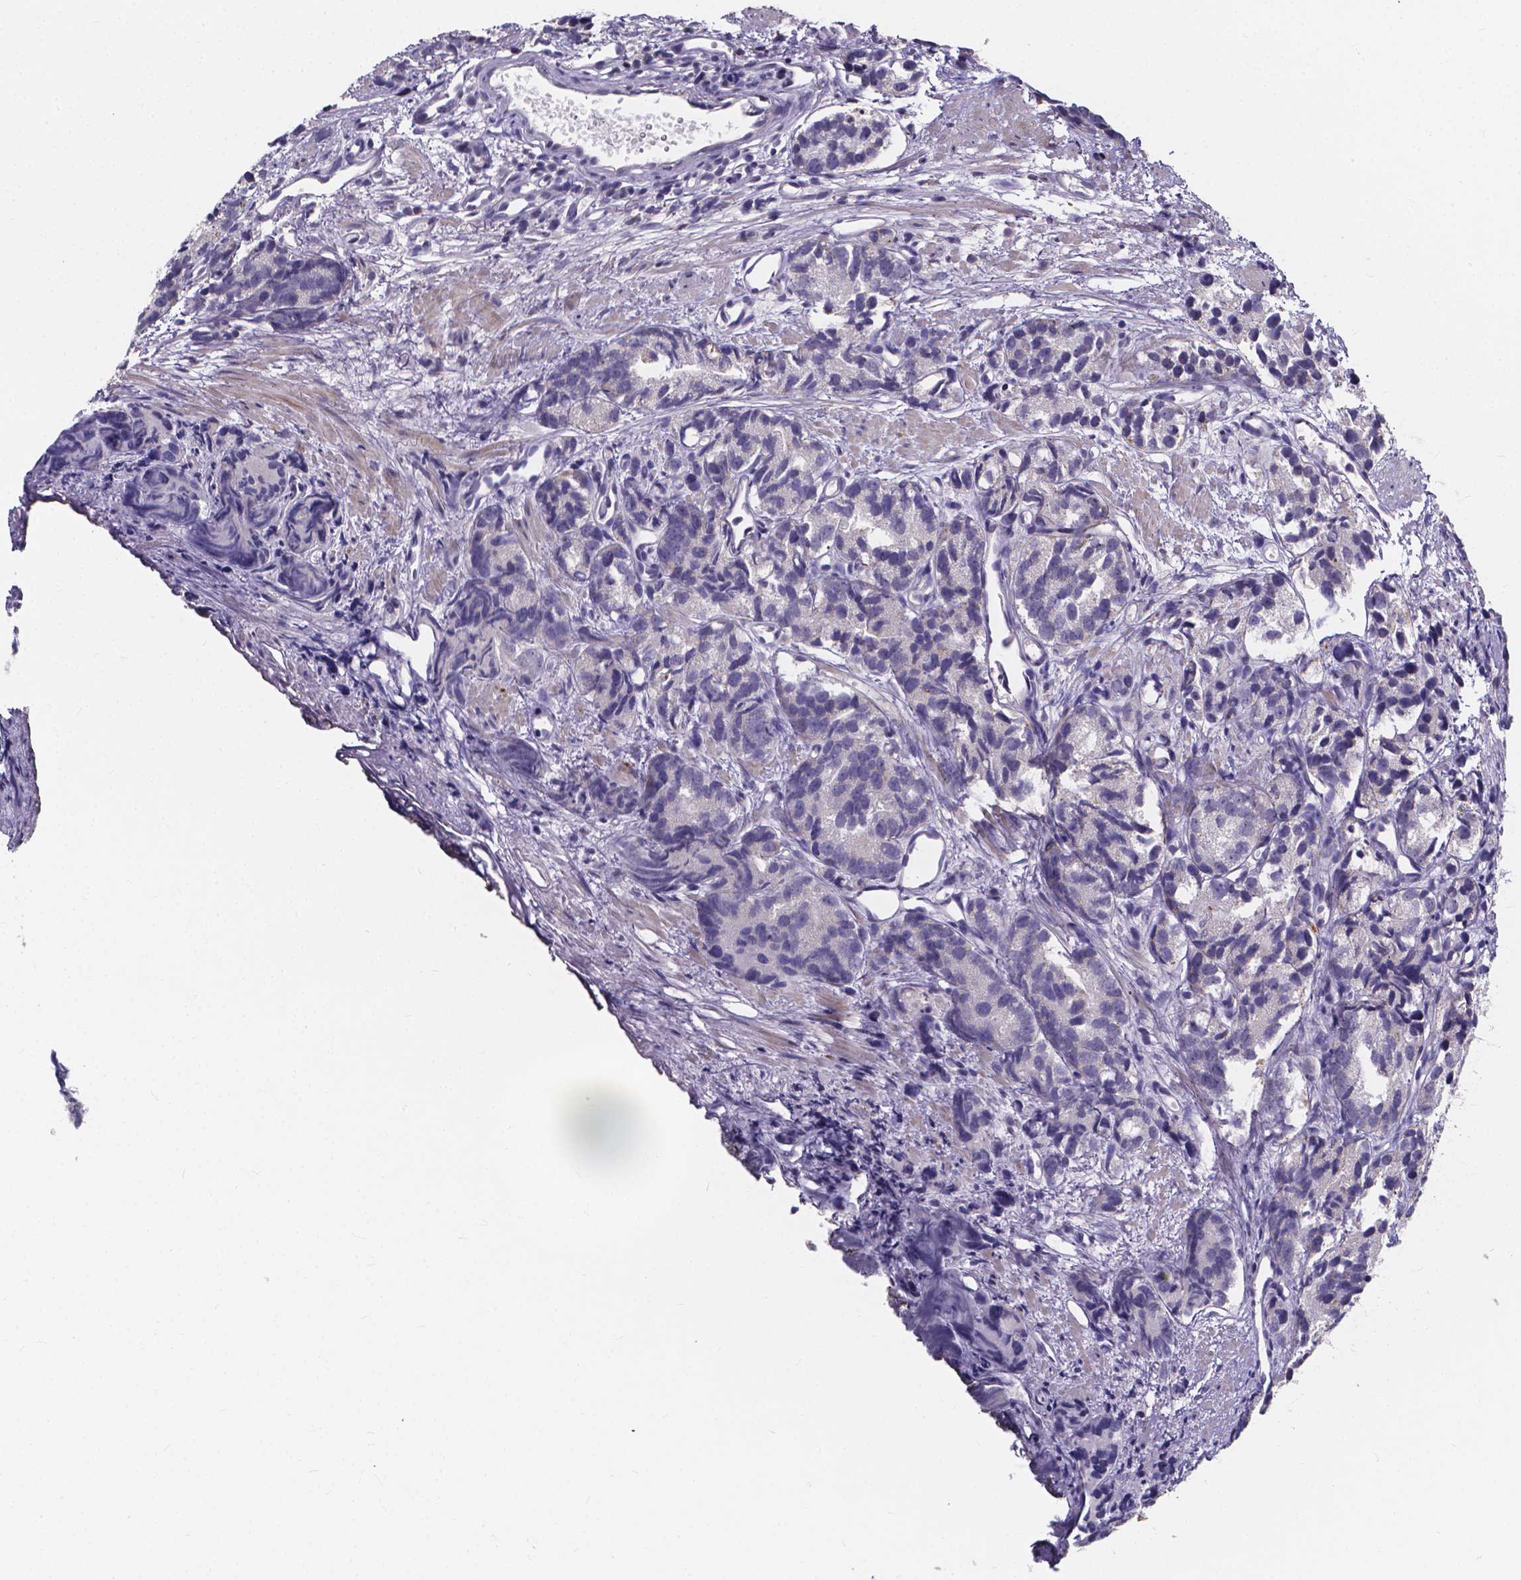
{"staining": {"intensity": "negative", "quantity": "none", "location": "none"}, "tissue": "prostate cancer", "cell_type": "Tumor cells", "image_type": "cancer", "snomed": [{"axis": "morphology", "description": "Adenocarcinoma, High grade"}, {"axis": "topography", "description": "Prostate"}], "caption": "DAB immunohistochemical staining of prostate cancer shows no significant expression in tumor cells.", "gene": "THEMIS", "patient": {"sex": "male", "age": 77}}